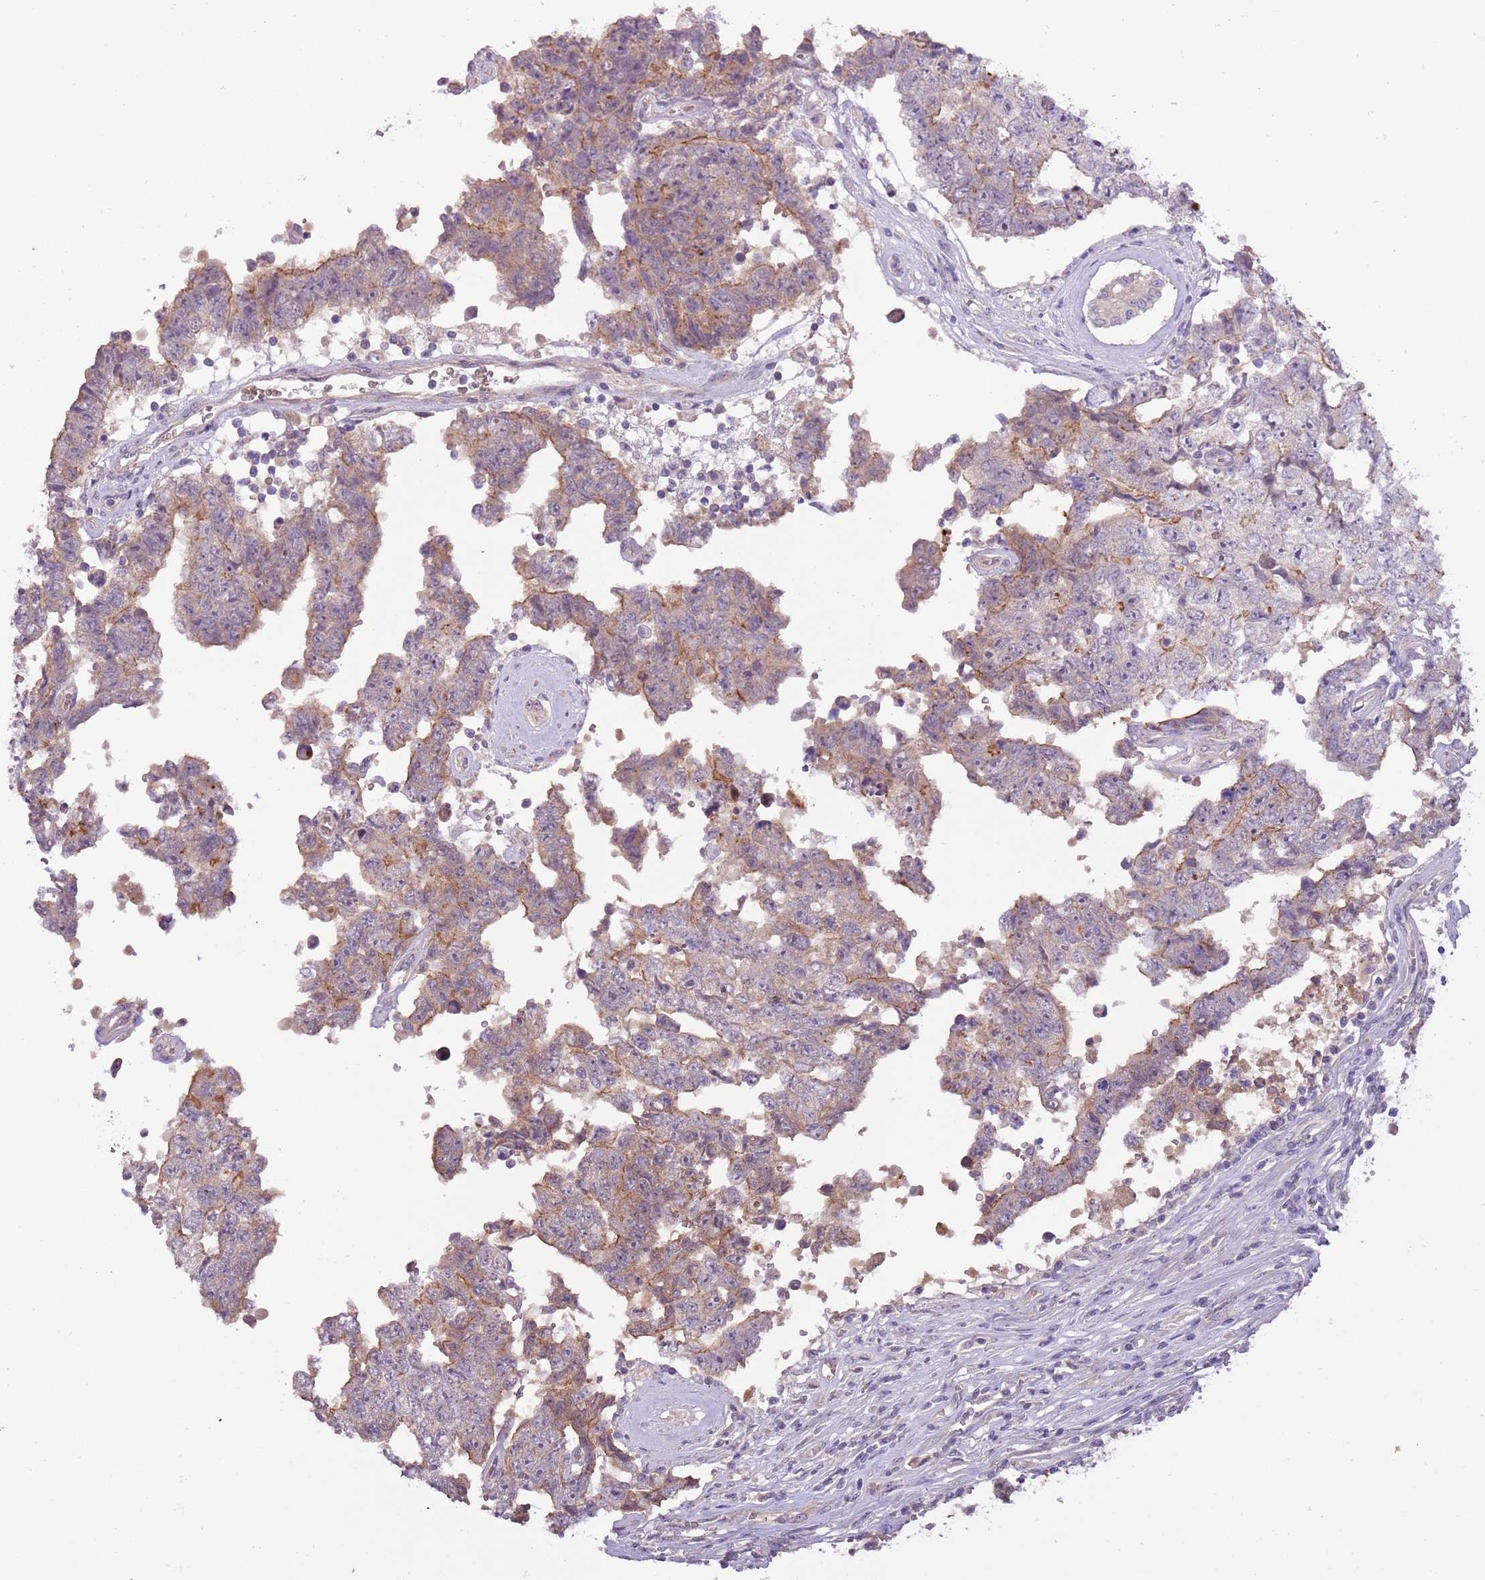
{"staining": {"intensity": "weak", "quantity": "25%-75%", "location": "cytoplasmic/membranous"}, "tissue": "testis cancer", "cell_type": "Tumor cells", "image_type": "cancer", "snomed": [{"axis": "morphology", "description": "Normal tissue, NOS"}, {"axis": "morphology", "description": "Carcinoma, Embryonal, NOS"}, {"axis": "topography", "description": "Testis"}, {"axis": "topography", "description": "Epididymis"}], "caption": "The photomicrograph exhibits immunohistochemical staining of testis embryonal carcinoma. There is weak cytoplasmic/membranous positivity is present in approximately 25%-75% of tumor cells.", "gene": "SHROOM3", "patient": {"sex": "male", "age": 25}}